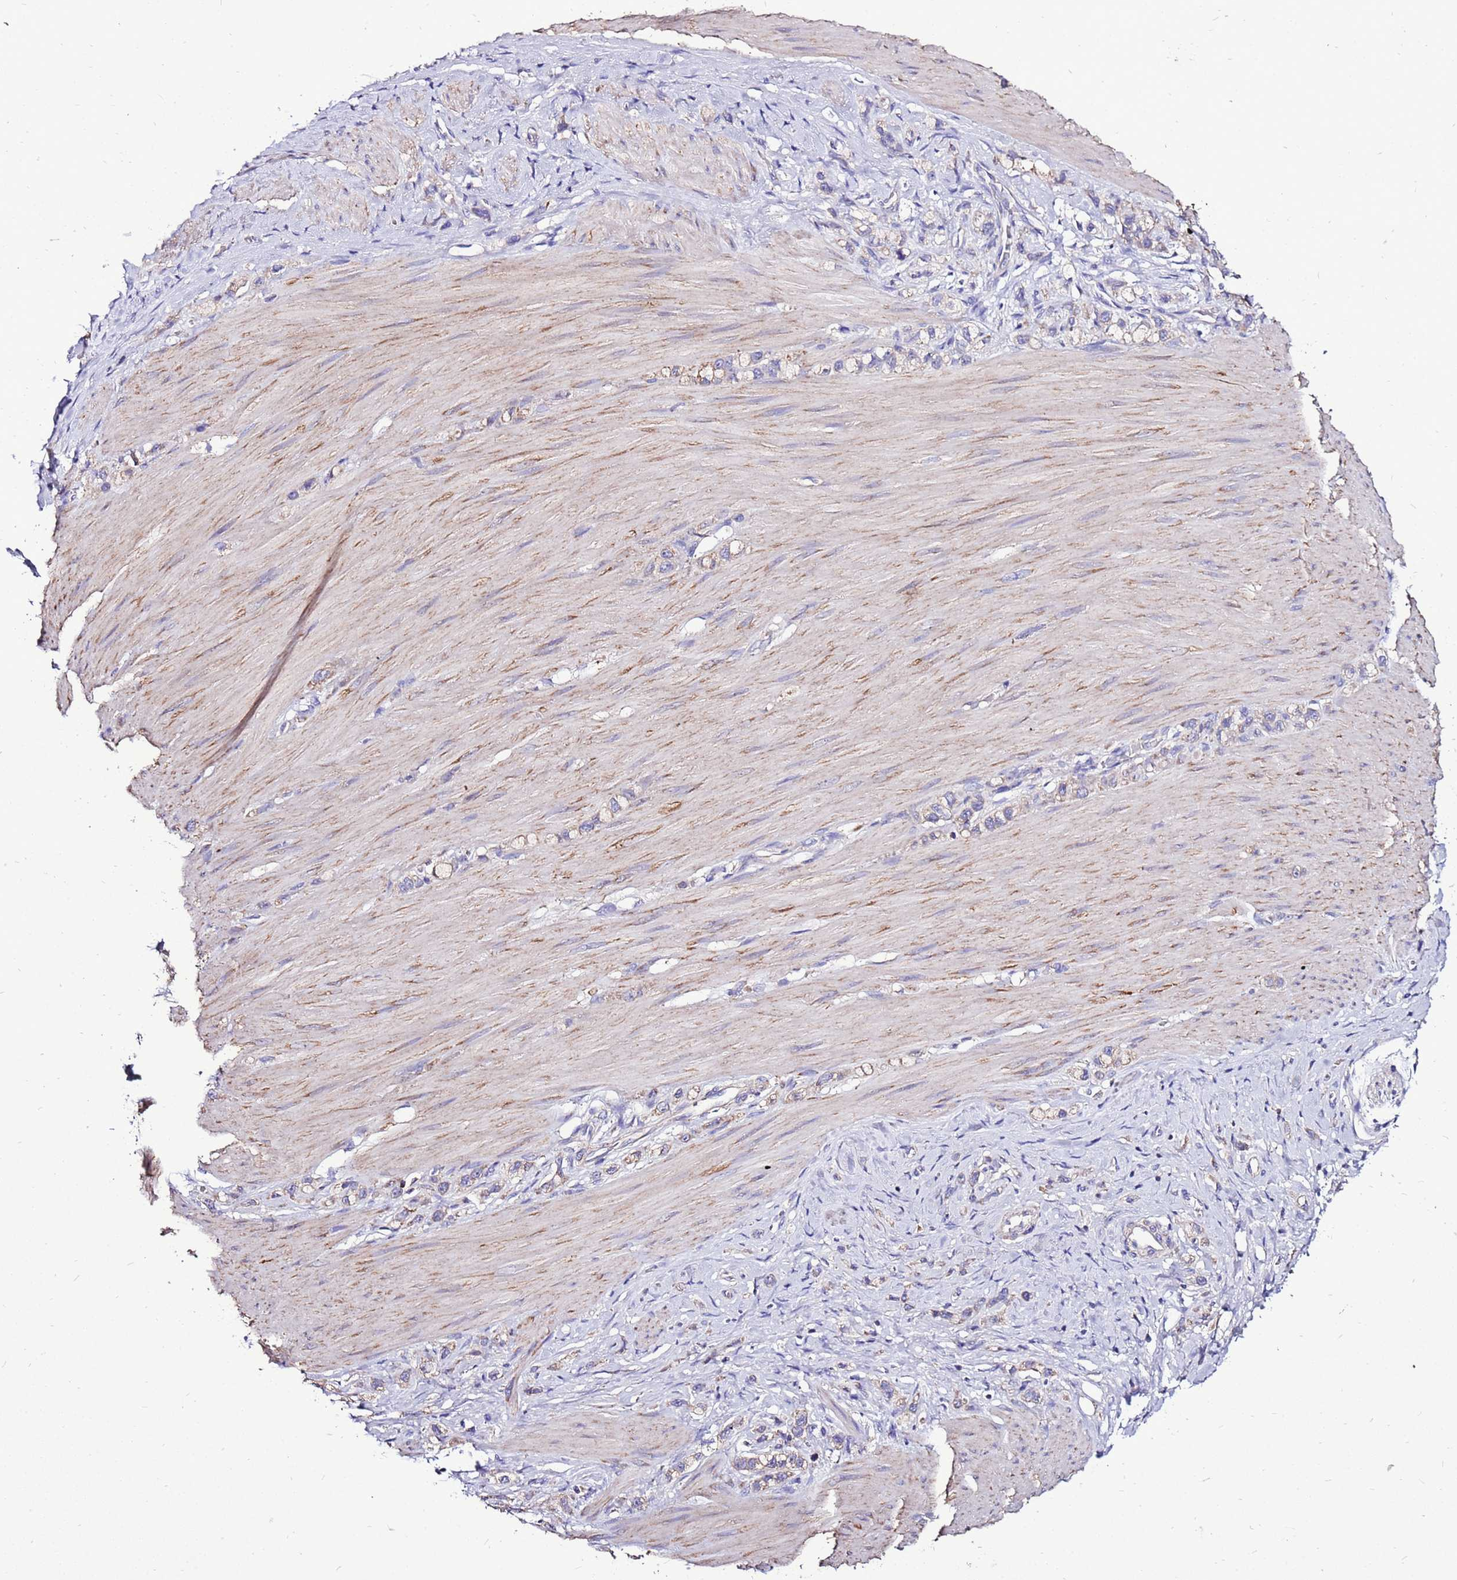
{"staining": {"intensity": "weak", "quantity": "25%-75%", "location": "cytoplasmic/membranous"}, "tissue": "stomach cancer", "cell_type": "Tumor cells", "image_type": "cancer", "snomed": [{"axis": "morphology", "description": "Adenocarcinoma, NOS"}, {"axis": "topography", "description": "Stomach"}], "caption": "About 25%-75% of tumor cells in stomach adenocarcinoma display weak cytoplasmic/membranous protein positivity as visualized by brown immunohistochemical staining.", "gene": "TMEM106C", "patient": {"sex": "female", "age": 65}}